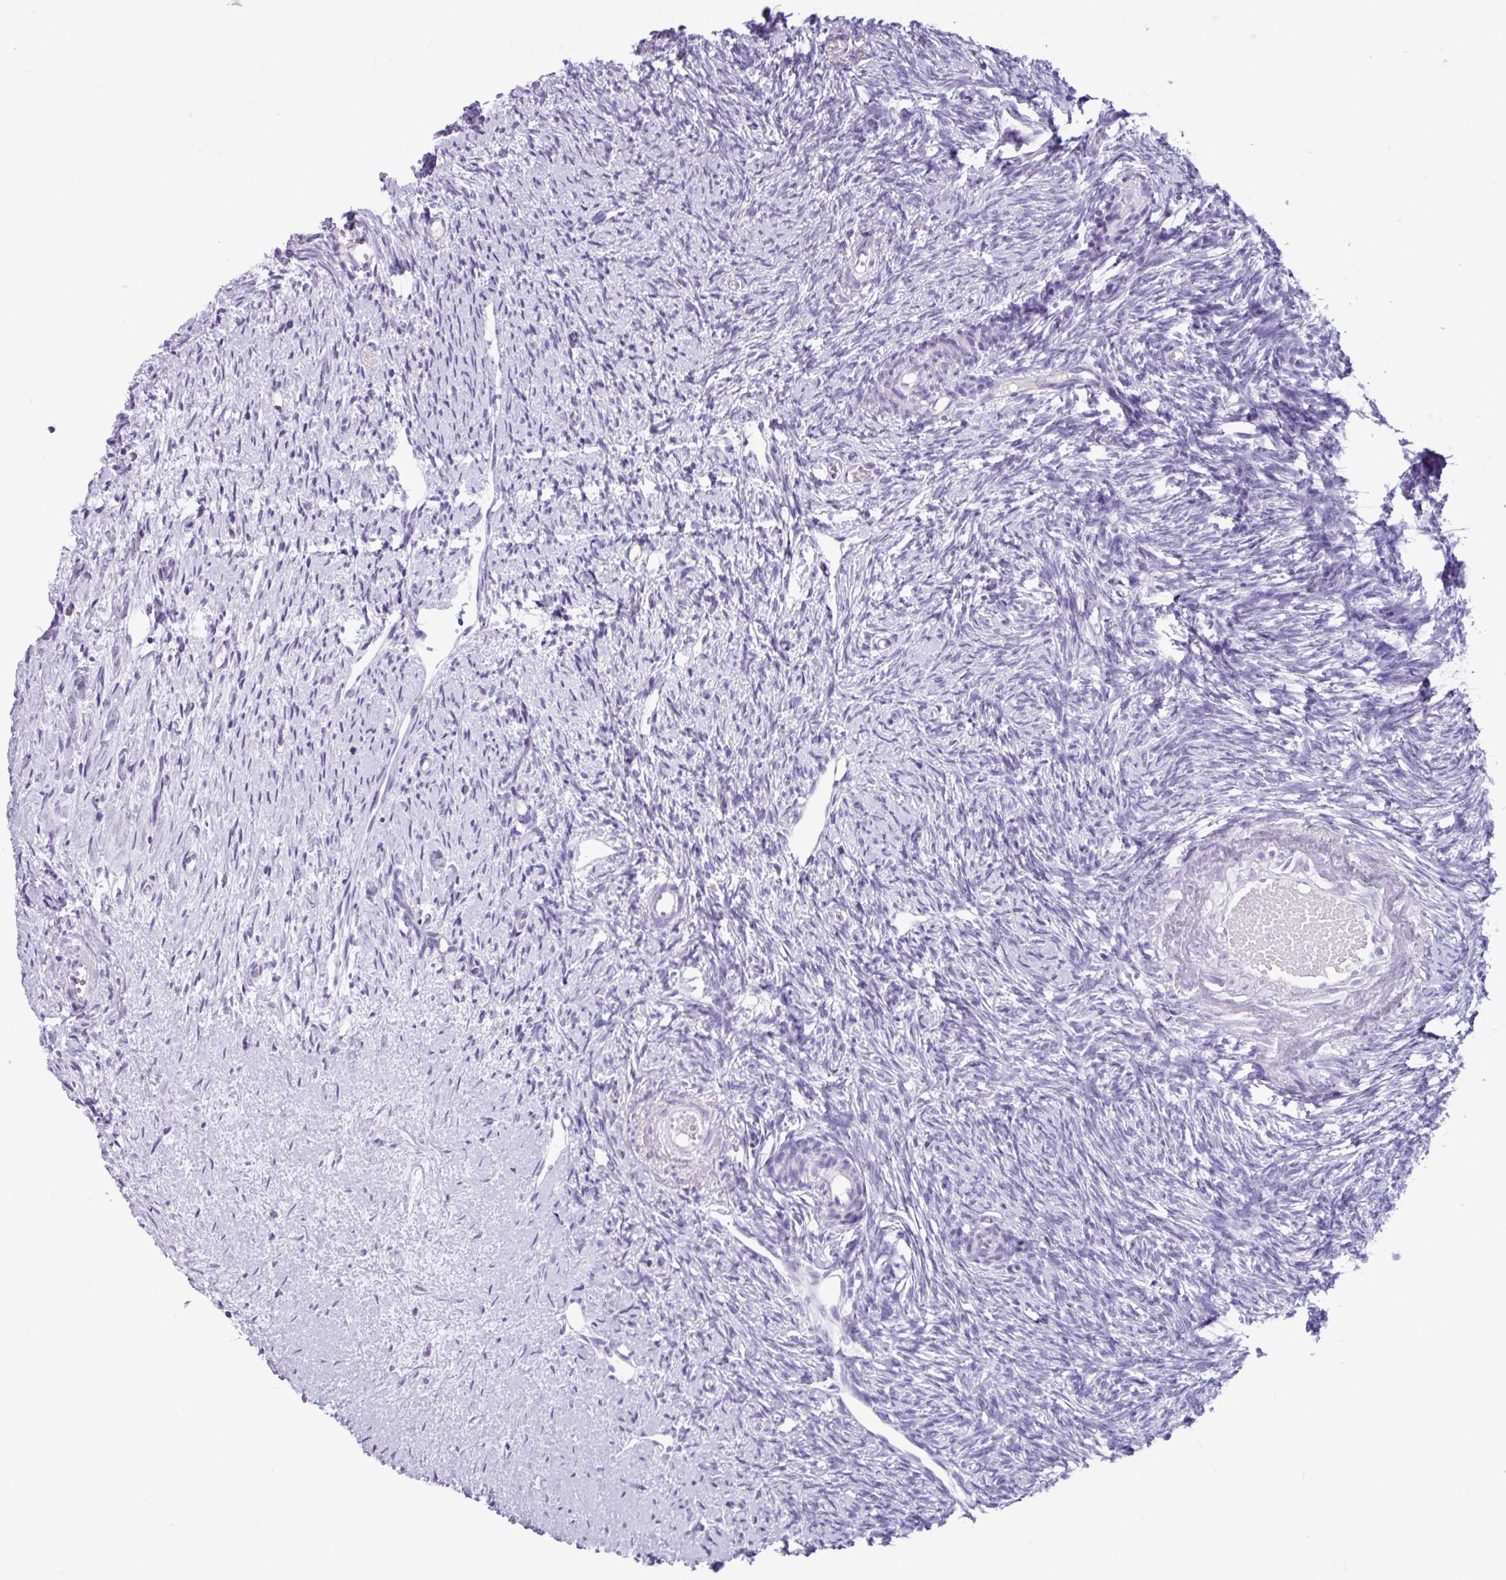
{"staining": {"intensity": "negative", "quantity": "none", "location": "none"}, "tissue": "ovary", "cell_type": "Follicle cells", "image_type": "normal", "snomed": [{"axis": "morphology", "description": "Normal tissue, NOS"}, {"axis": "topography", "description": "Ovary"}], "caption": "High magnification brightfield microscopy of normal ovary stained with DAB (3,3'-diaminobenzidine) (brown) and counterstained with hematoxylin (blue): follicle cells show no significant expression. (DAB immunohistochemistry (IHC) visualized using brightfield microscopy, high magnification).", "gene": "ZNF524", "patient": {"sex": "female", "age": 51}}